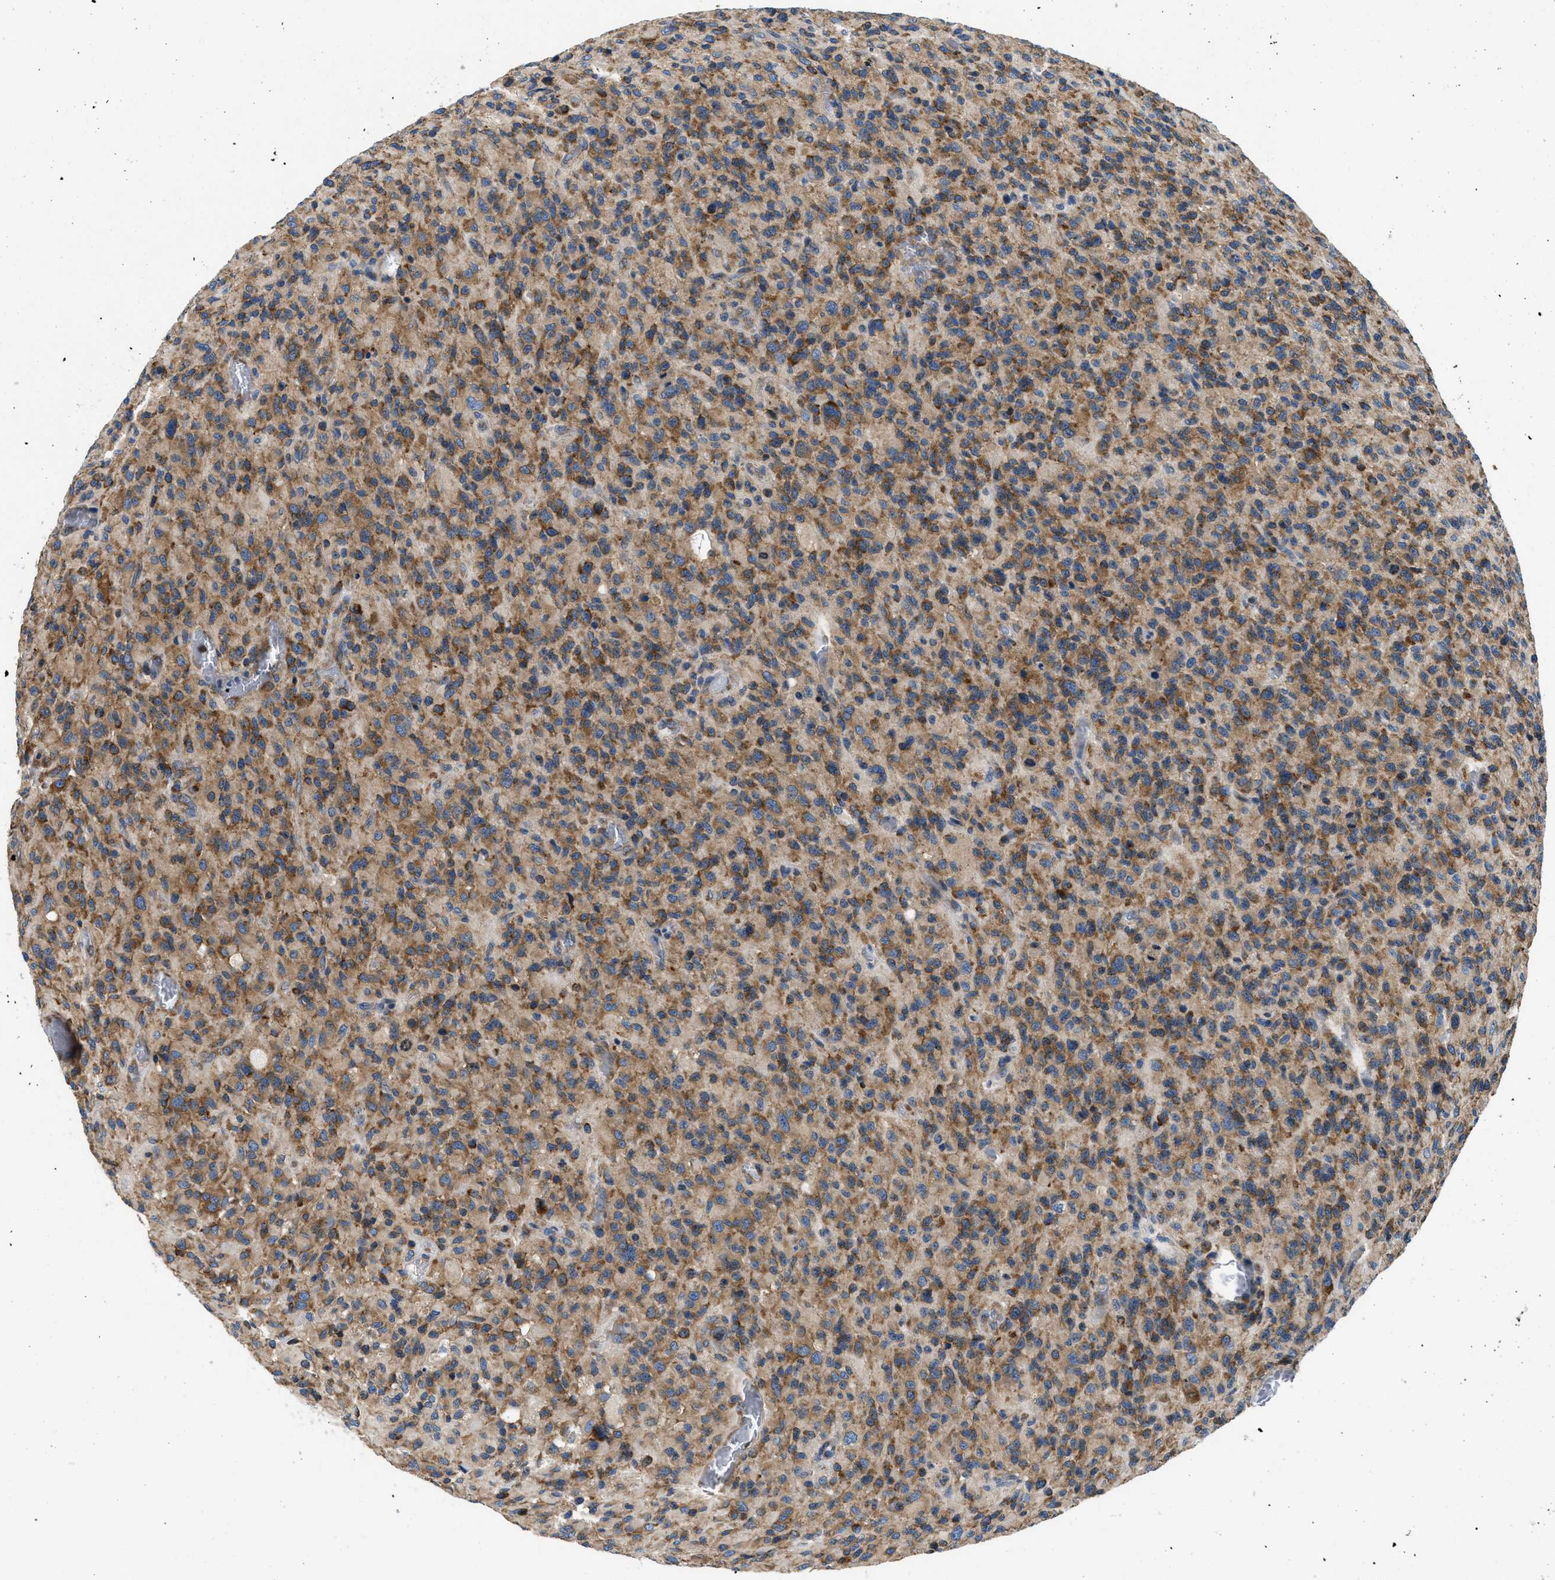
{"staining": {"intensity": "moderate", "quantity": ">75%", "location": "cytoplasmic/membranous"}, "tissue": "glioma", "cell_type": "Tumor cells", "image_type": "cancer", "snomed": [{"axis": "morphology", "description": "Glioma, malignant, High grade"}, {"axis": "topography", "description": "Brain"}], "caption": "Human glioma stained for a protein (brown) displays moderate cytoplasmic/membranous positive positivity in approximately >75% of tumor cells.", "gene": "ABCF1", "patient": {"sex": "male", "age": 71}}